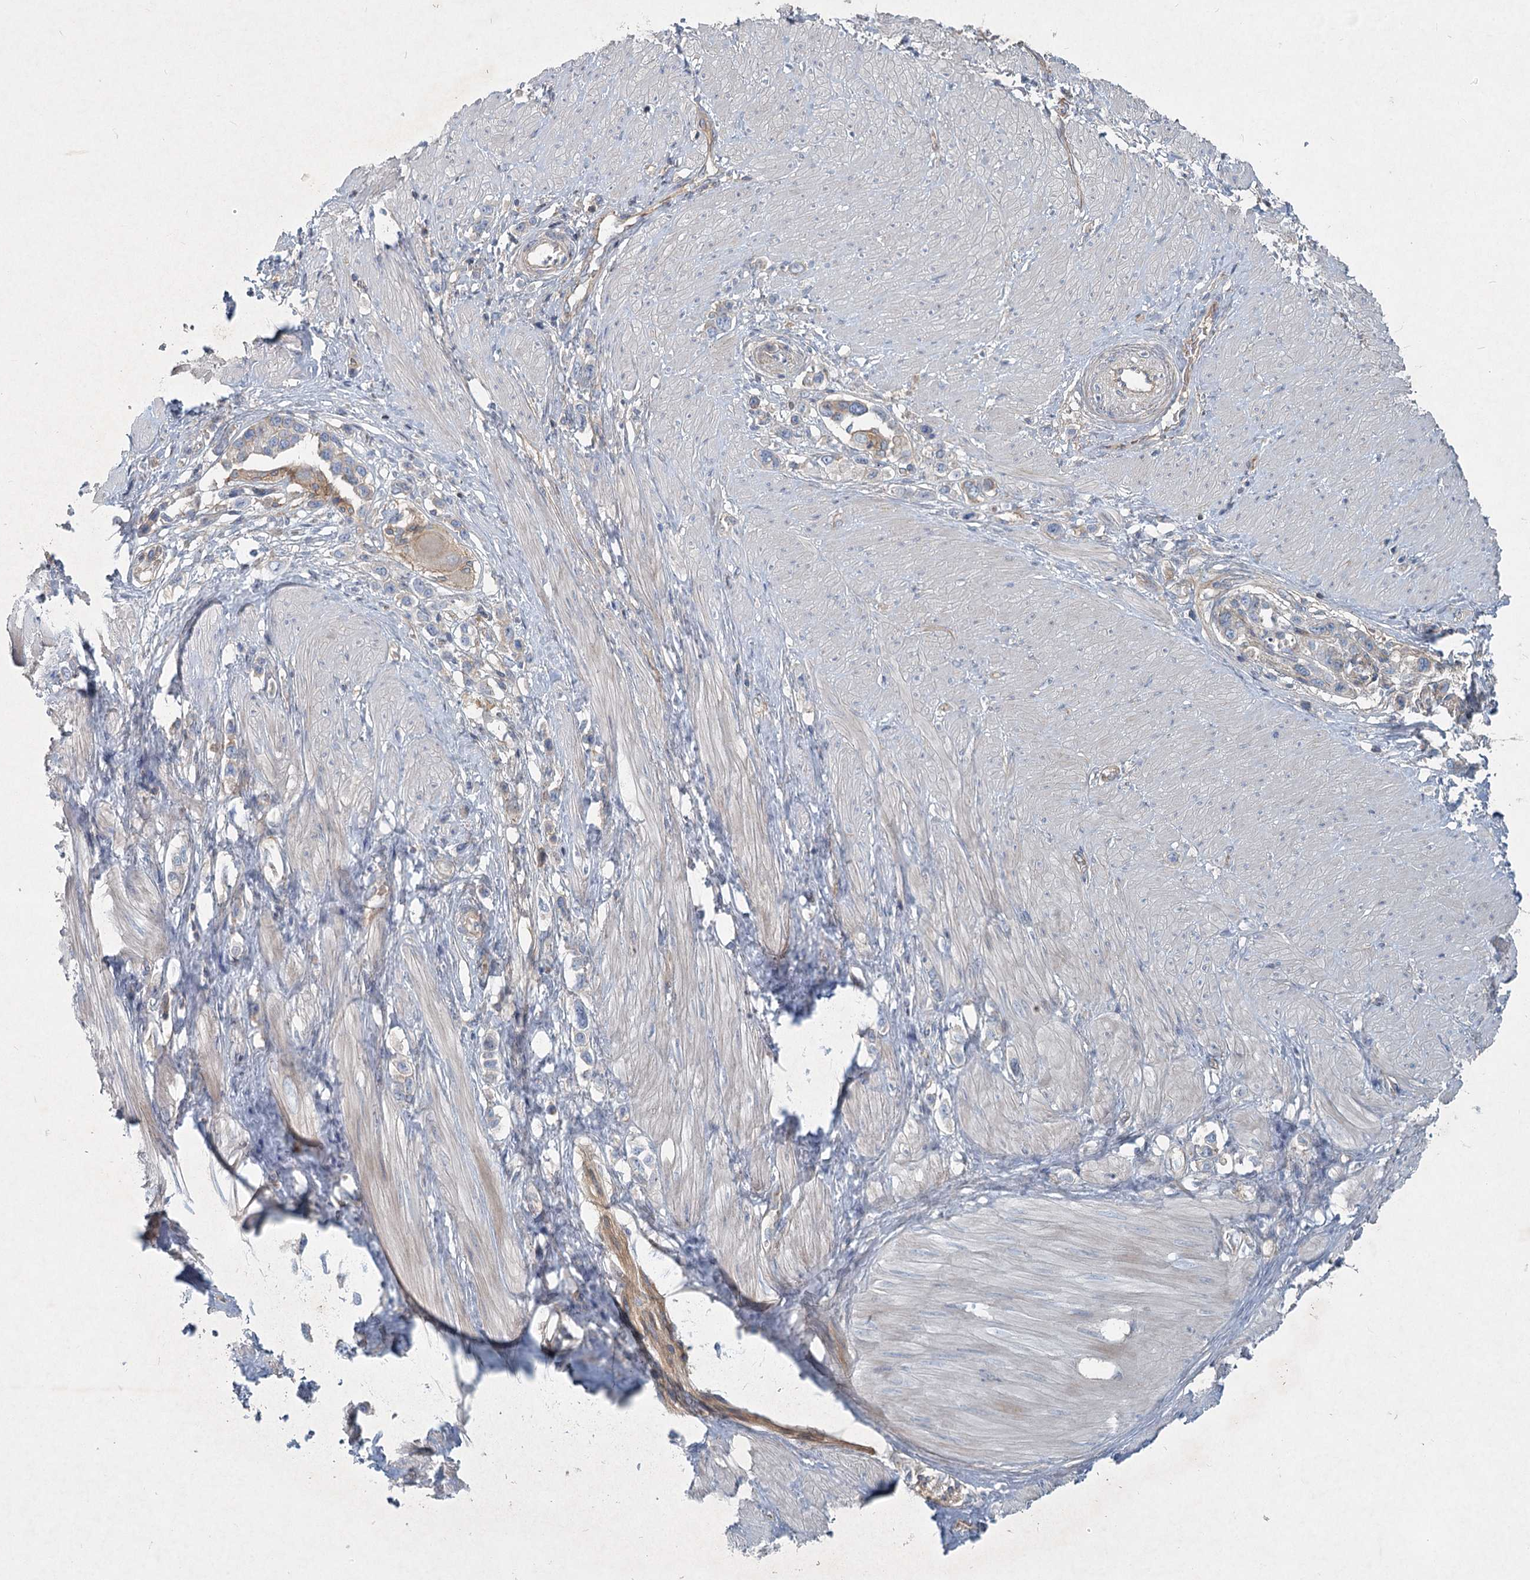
{"staining": {"intensity": "weak", "quantity": "<25%", "location": "cytoplasmic/membranous"}, "tissue": "stomach cancer", "cell_type": "Tumor cells", "image_type": "cancer", "snomed": [{"axis": "morphology", "description": "Adenocarcinoma, NOS"}, {"axis": "topography", "description": "Stomach"}], "caption": "There is no significant staining in tumor cells of stomach cancer. The staining is performed using DAB brown chromogen with nuclei counter-stained in using hematoxylin.", "gene": "DNMBP", "patient": {"sex": "female", "age": 65}}